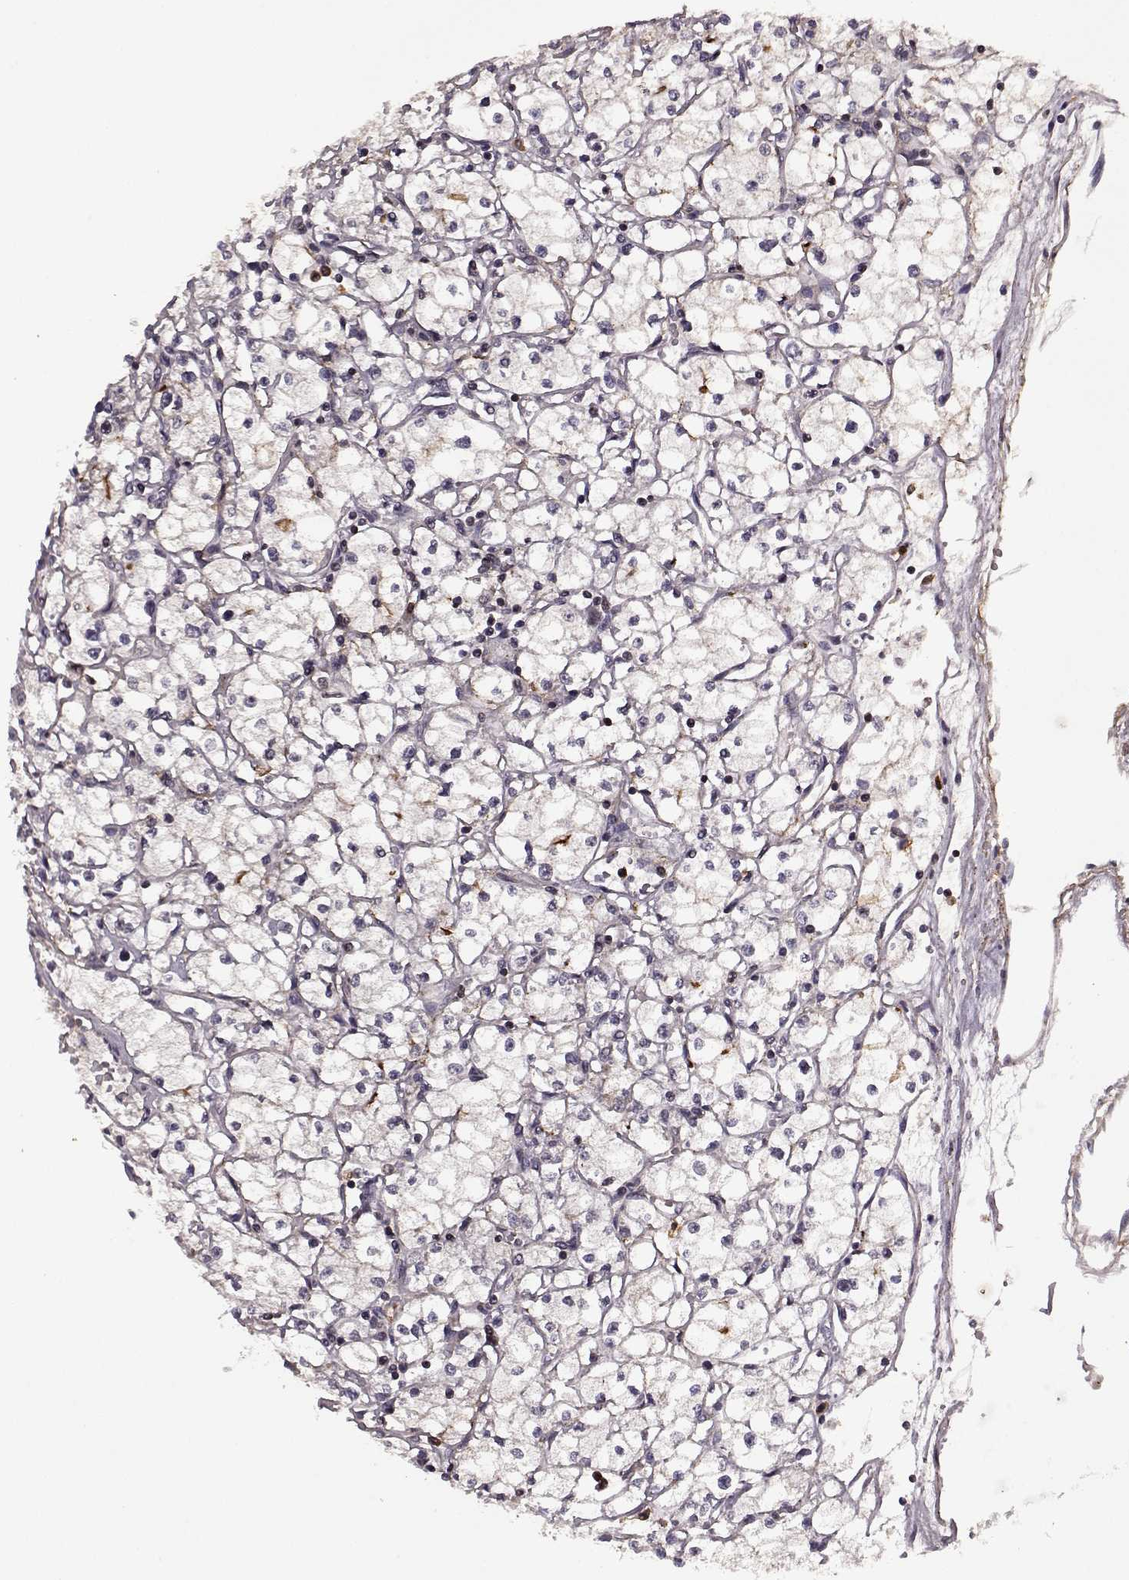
{"staining": {"intensity": "negative", "quantity": "none", "location": "none"}, "tissue": "renal cancer", "cell_type": "Tumor cells", "image_type": "cancer", "snomed": [{"axis": "morphology", "description": "Adenocarcinoma, NOS"}, {"axis": "topography", "description": "Kidney"}], "caption": "Protein analysis of adenocarcinoma (renal) shows no significant staining in tumor cells.", "gene": "TRMU", "patient": {"sex": "male", "age": 67}}